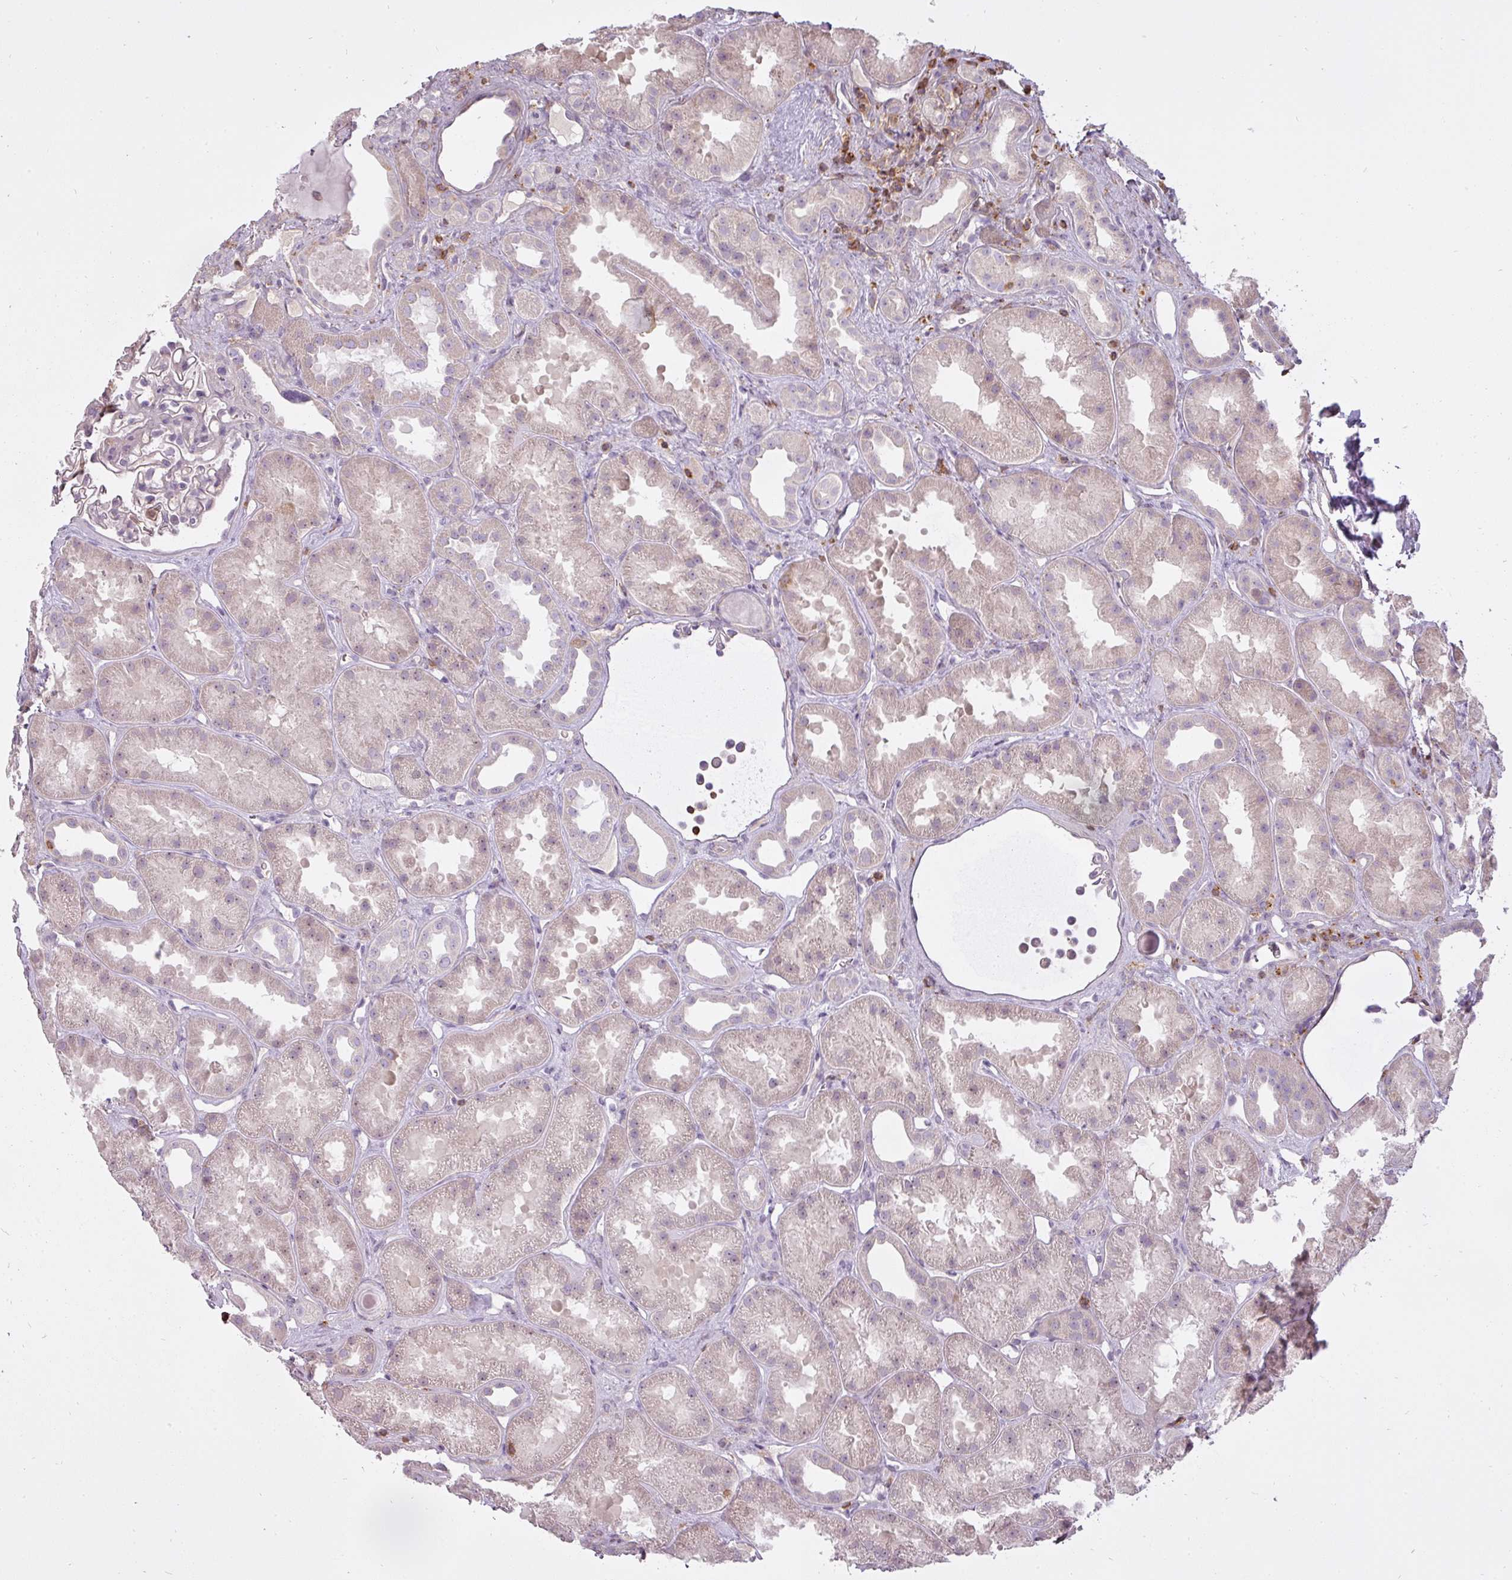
{"staining": {"intensity": "negative", "quantity": "none", "location": "none"}, "tissue": "kidney", "cell_type": "Cells in glomeruli", "image_type": "normal", "snomed": [{"axis": "morphology", "description": "Normal tissue, NOS"}, {"axis": "topography", "description": "Kidney"}], "caption": "Immunohistochemical staining of benign human kidney exhibits no significant positivity in cells in glomeruli.", "gene": "STK4", "patient": {"sex": "male", "age": 61}}